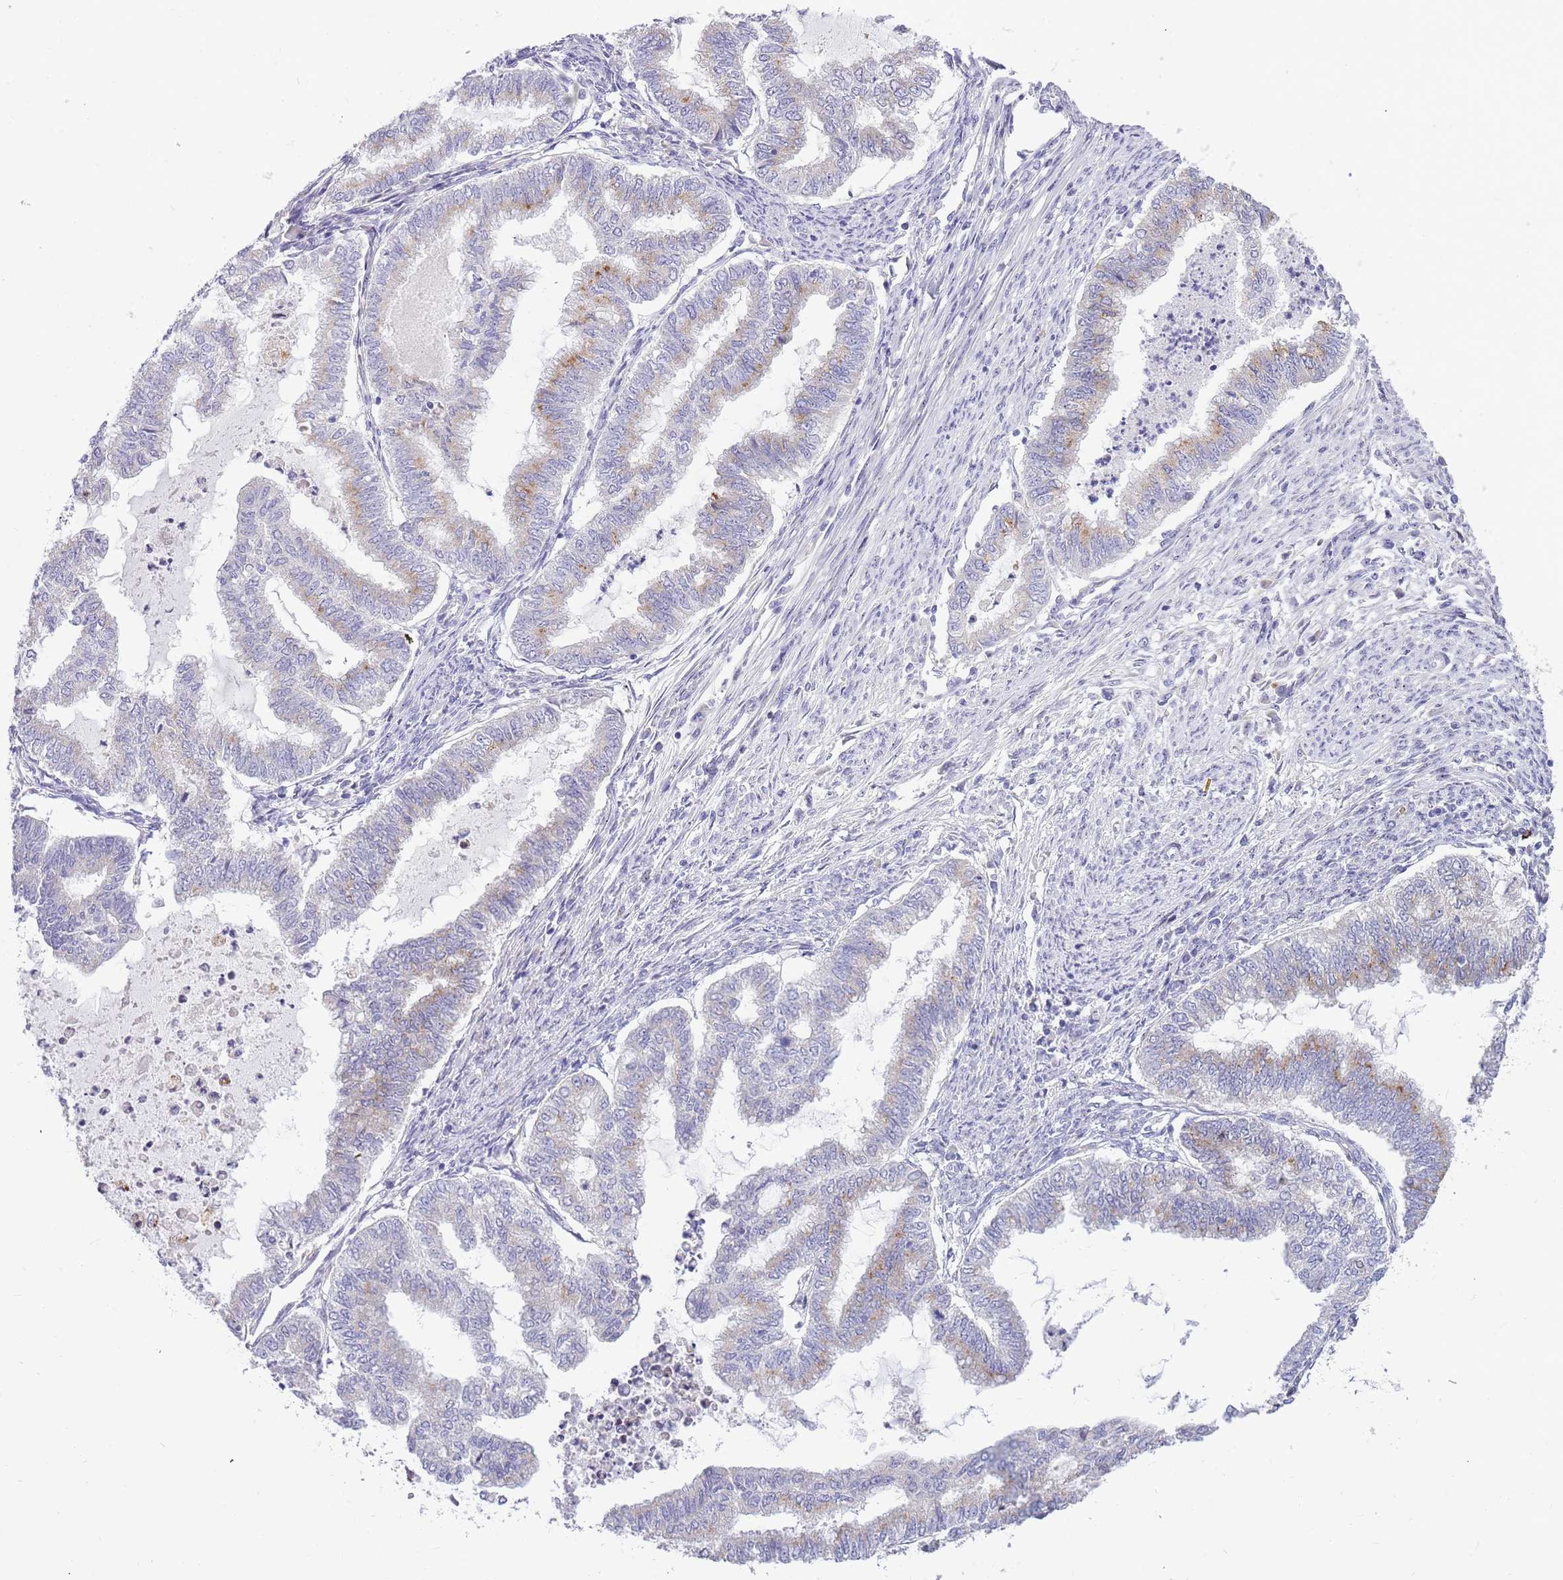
{"staining": {"intensity": "weak", "quantity": "25%-75%", "location": "cytoplasmic/membranous"}, "tissue": "endometrial cancer", "cell_type": "Tumor cells", "image_type": "cancer", "snomed": [{"axis": "morphology", "description": "Adenocarcinoma, NOS"}, {"axis": "topography", "description": "Endometrium"}], "caption": "Protein analysis of endometrial cancer (adenocarcinoma) tissue exhibits weak cytoplasmic/membranous expression in approximately 25%-75% of tumor cells.", "gene": "DNAJA3", "patient": {"sex": "female", "age": 79}}